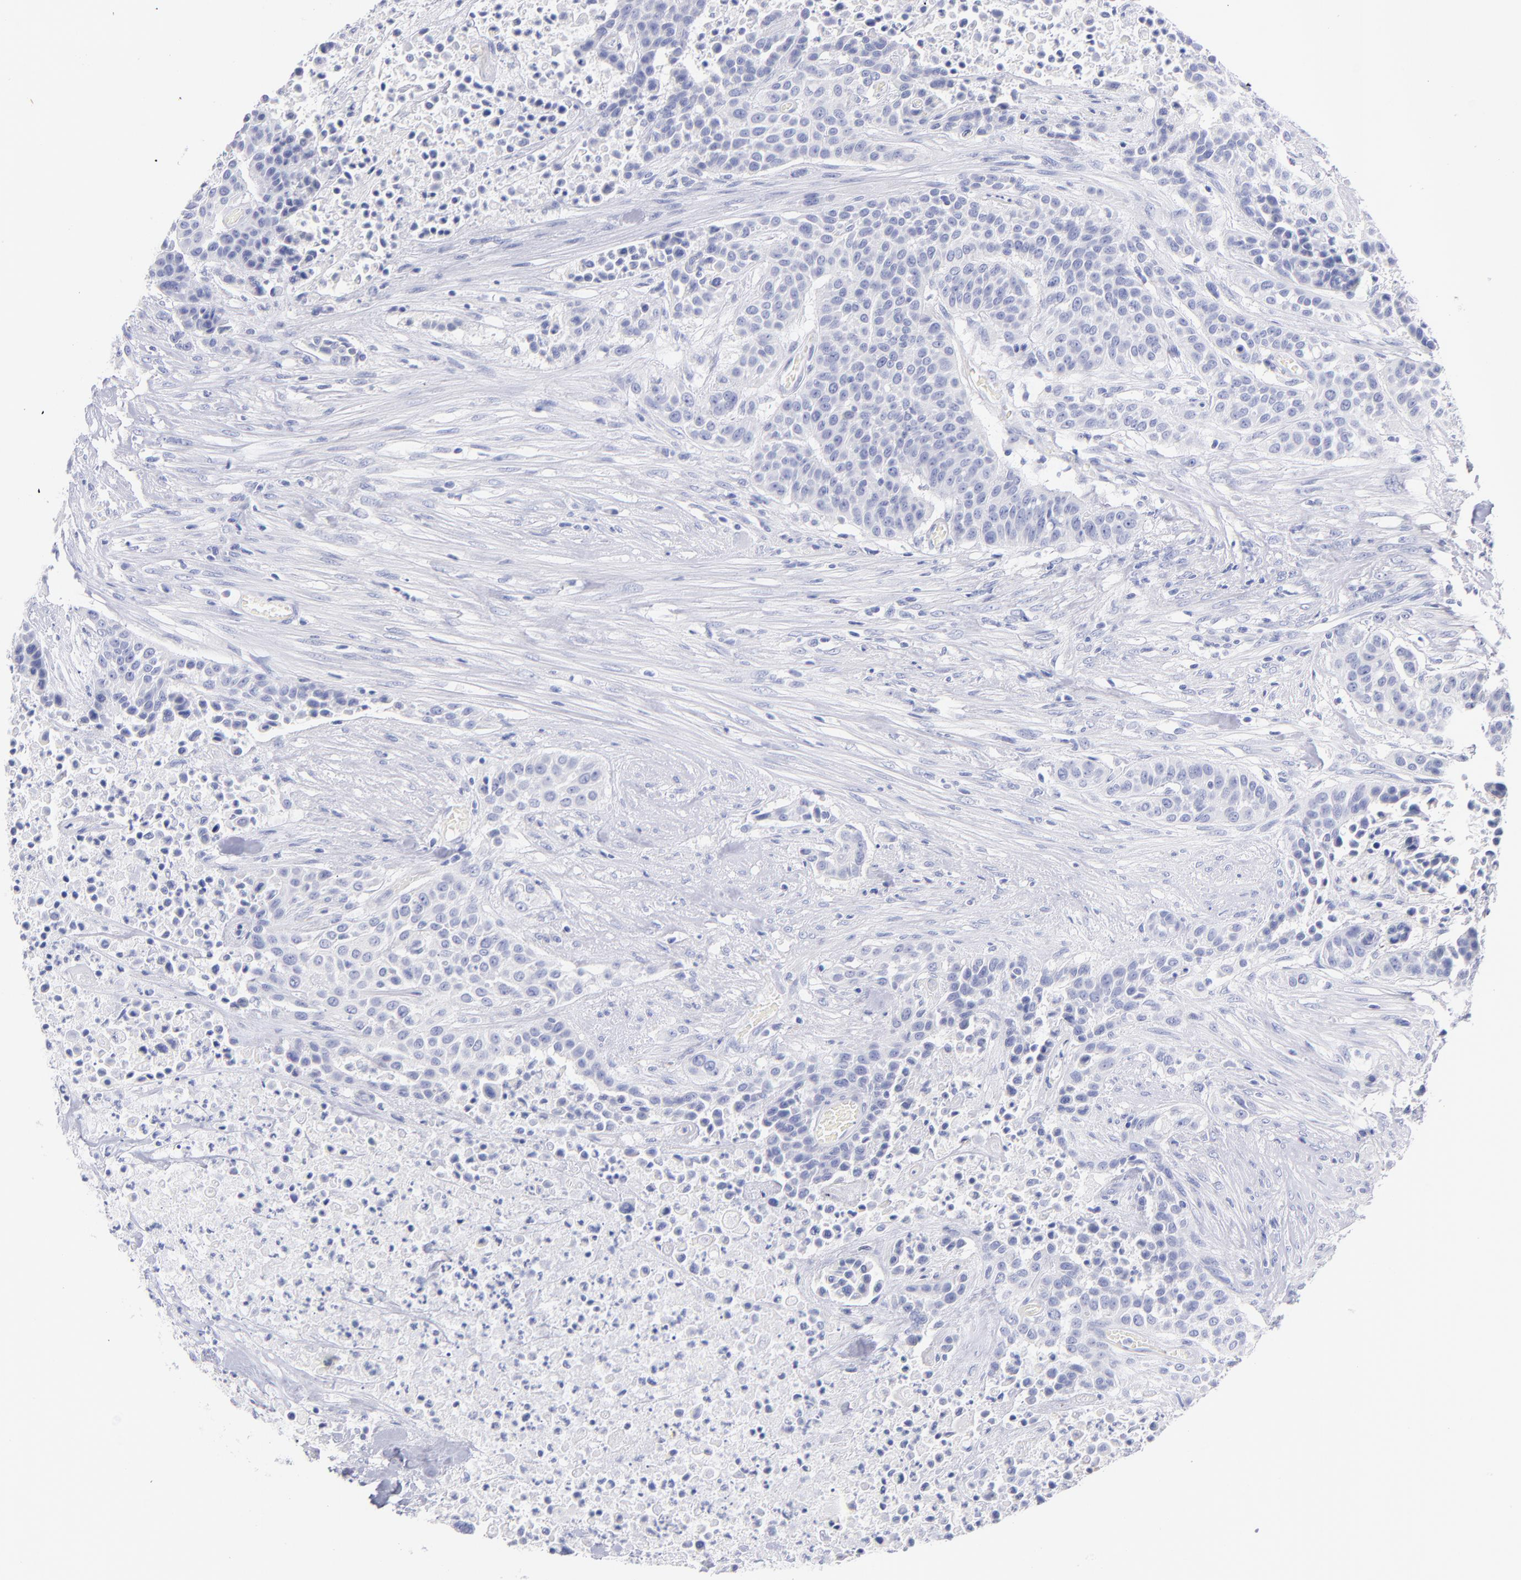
{"staining": {"intensity": "negative", "quantity": "none", "location": "none"}, "tissue": "urothelial cancer", "cell_type": "Tumor cells", "image_type": "cancer", "snomed": [{"axis": "morphology", "description": "Urothelial carcinoma, High grade"}, {"axis": "topography", "description": "Urinary bladder"}], "caption": "The micrograph exhibits no significant expression in tumor cells of high-grade urothelial carcinoma.", "gene": "SCGN", "patient": {"sex": "male", "age": 74}}